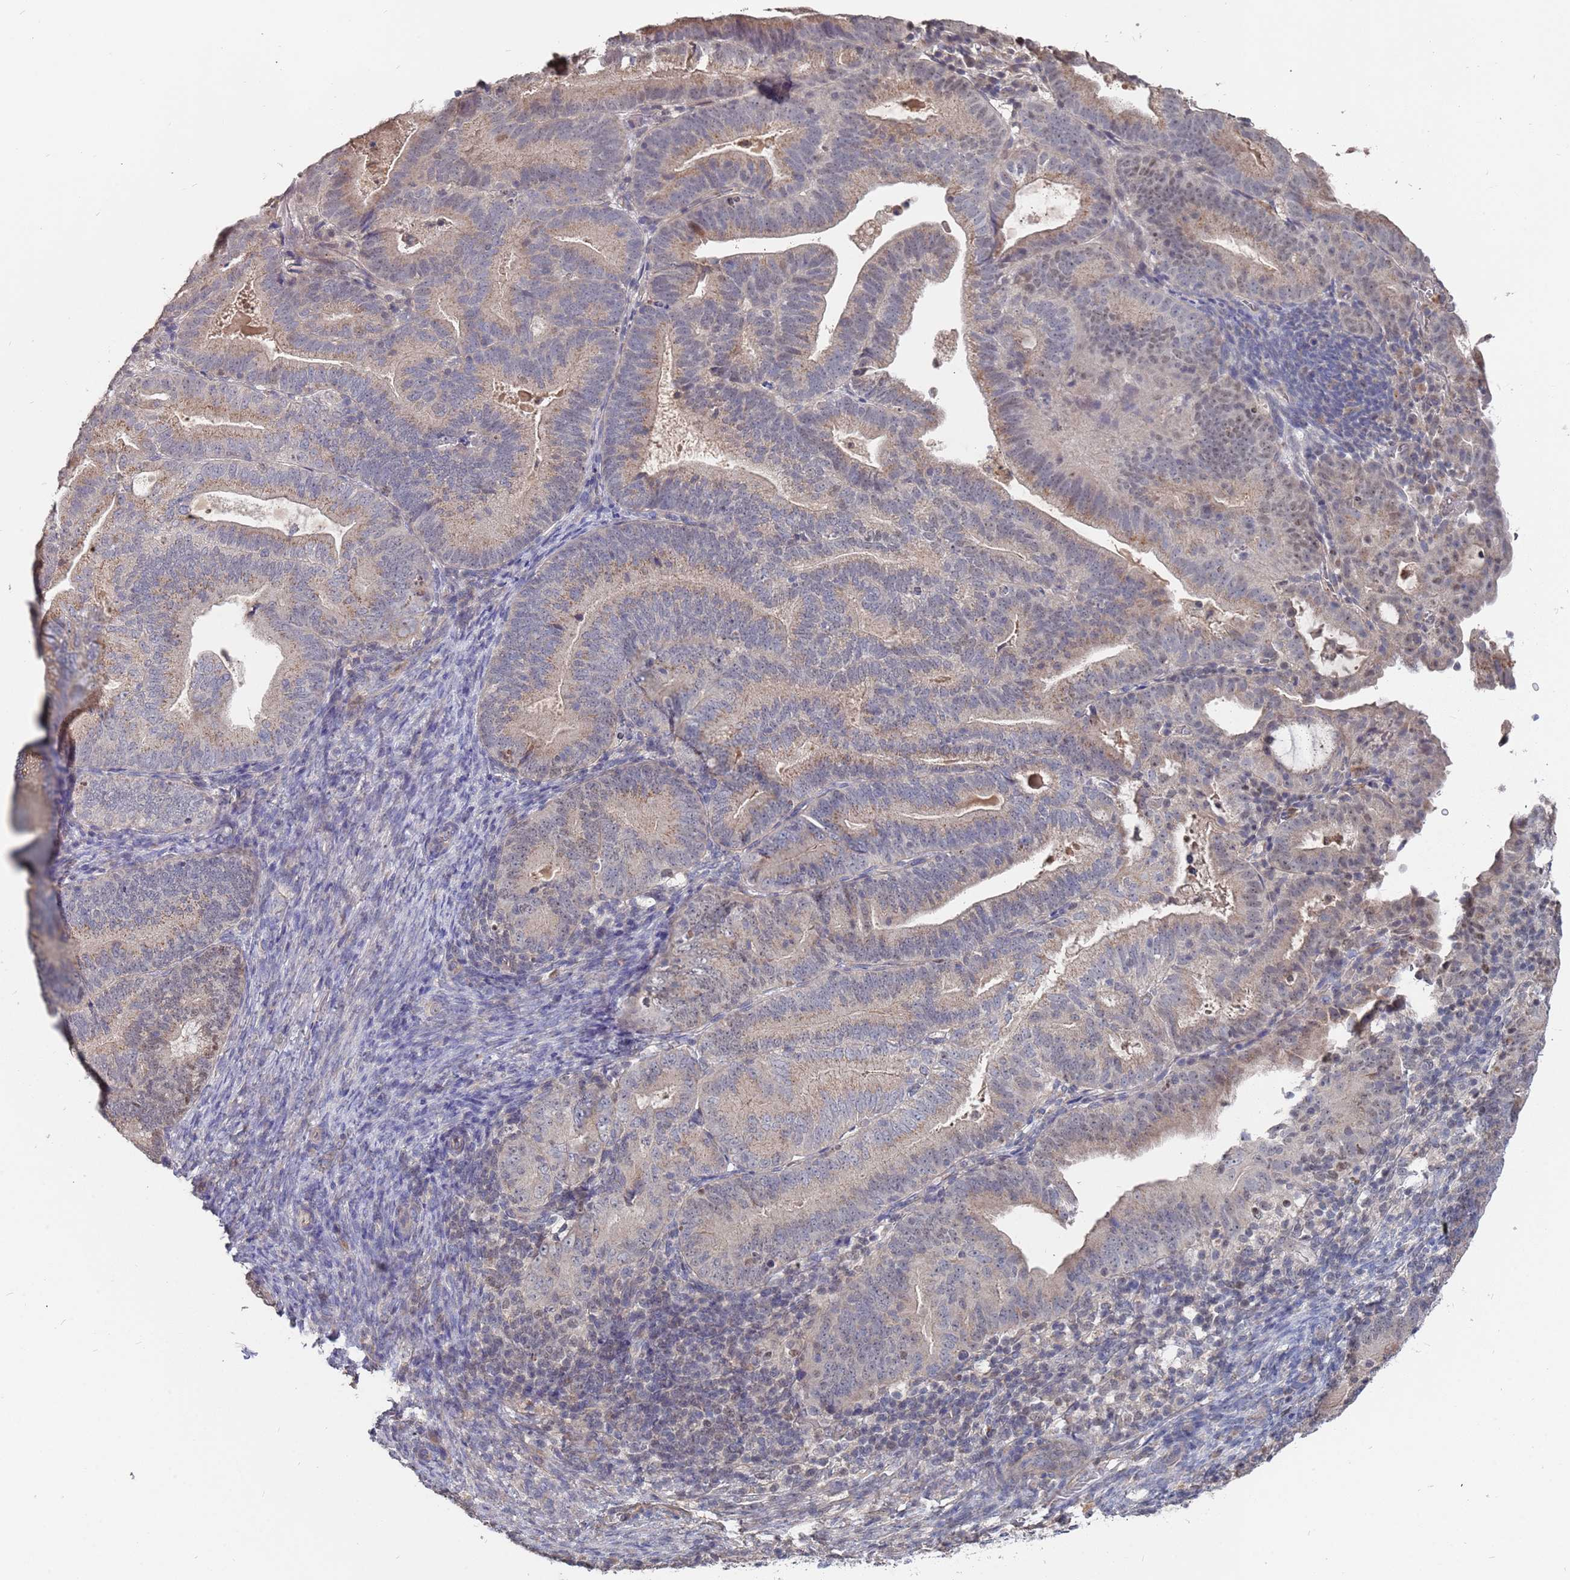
{"staining": {"intensity": "weak", "quantity": "<25%", "location": "cytoplasmic/membranous"}, "tissue": "endometrial cancer", "cell_type": "Tumor cells", "image_type": "cancer", "snomed": [{"axis": "morphology", "description": "Adenocarcinoma, NOS"}, {"axis": "topography", "description": "Endometrium"}], "caption": "IHC of endometrial adenocarcinoma exhibits no positivity in tumor cells.", "gene": "TCEANC2", "patient": {"sex": "female", "age": 70}}